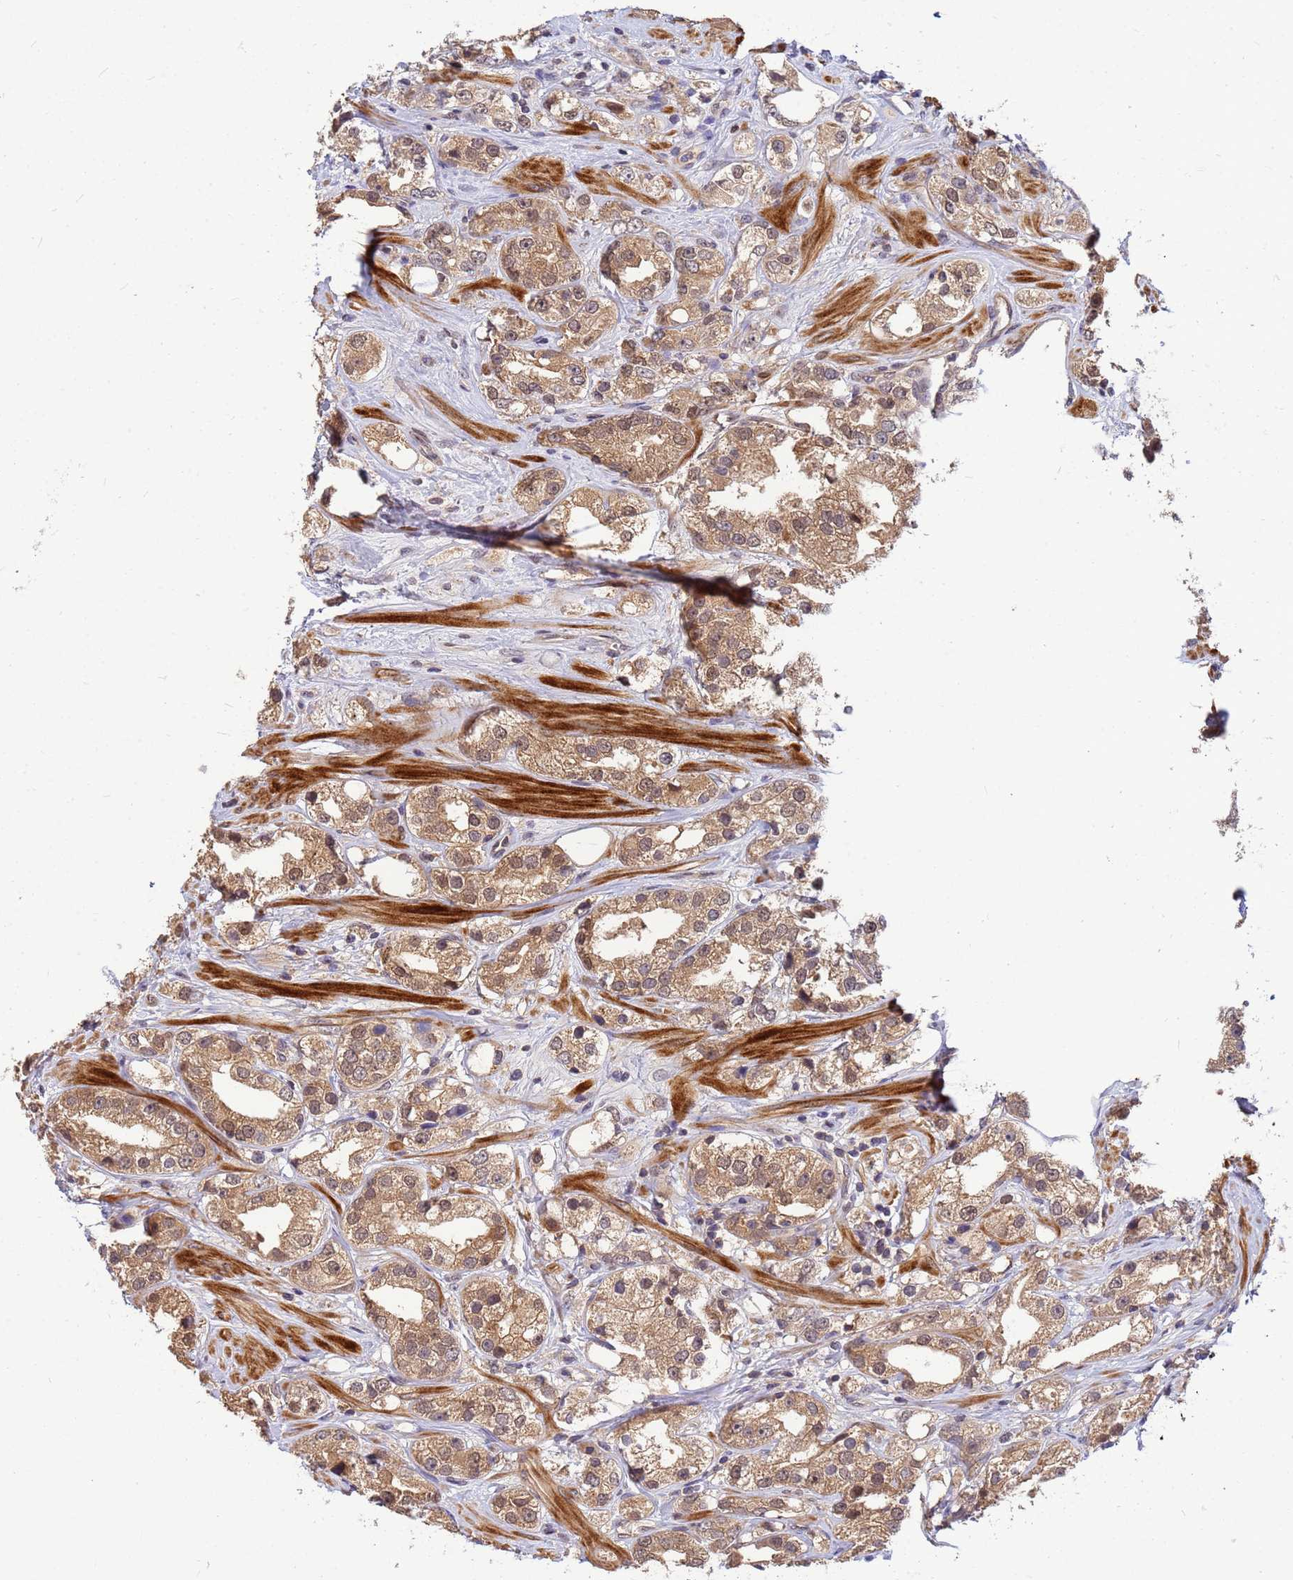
{"staining": {"intensity": "moderate", "quantity": ">75%", "location": "cytoplasmic/membranous"}, "tissue": "prostate cancer", "cell_type": "Tumor cells", "image_type": "cancer", "snomed": [{"axis": "morphology", "description": "Adenocarcinoma, NOS"}, {"axis": "topography", "description": "Prostate"}], "caption": "An IHC micrograph of tumor tissue is shown. Protein staining in brown shows moderate cytoplasmic/membranous positivity in adenocarcinoma (prostate) within tumor cells.", "gene": "DUS4L", "patient": {"sex": "male", "age": 79}}